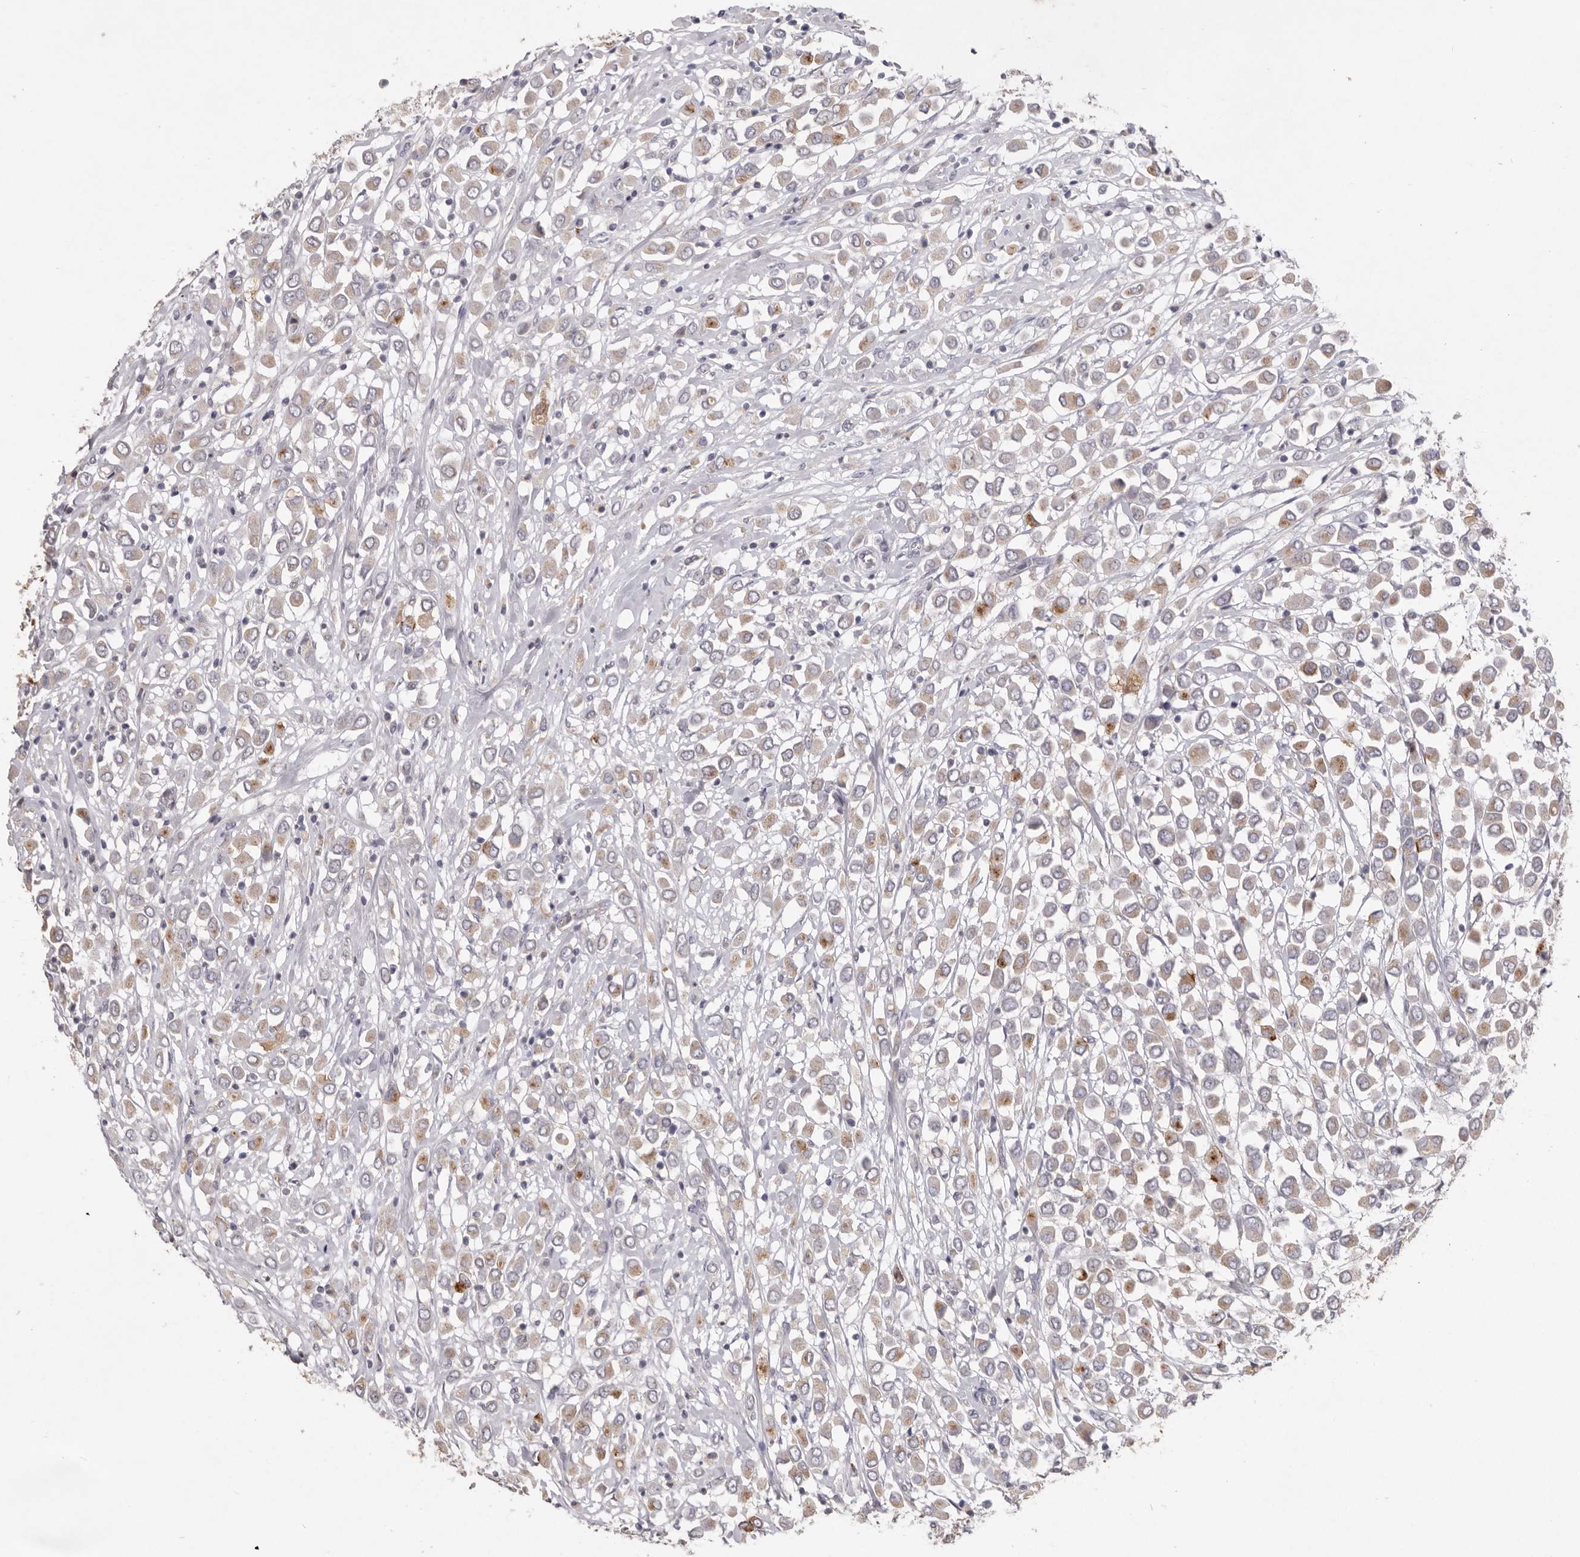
{"staining": {"intensity": "weak", "quantity": "25%-75%", "location": "cytoplasmic/membranous"}, "tissue": "breast cancer", "cell_type": "Tumor cells", "image_type": "cancer", "snomed": [{"axis": "morphology", "description": "Duct carcinoma"}, {"axis": "topography", "description": "Breast"}], "caption": "Brown immunohistochemical staining in human infiltrating ductal carcinoma (breast) exhibits weak cytoplasmic/membranous staining in about 25%-75% of tumor cells.", "gene": "ZYG11B", "patient": {"sex": "female", "age": 61}}